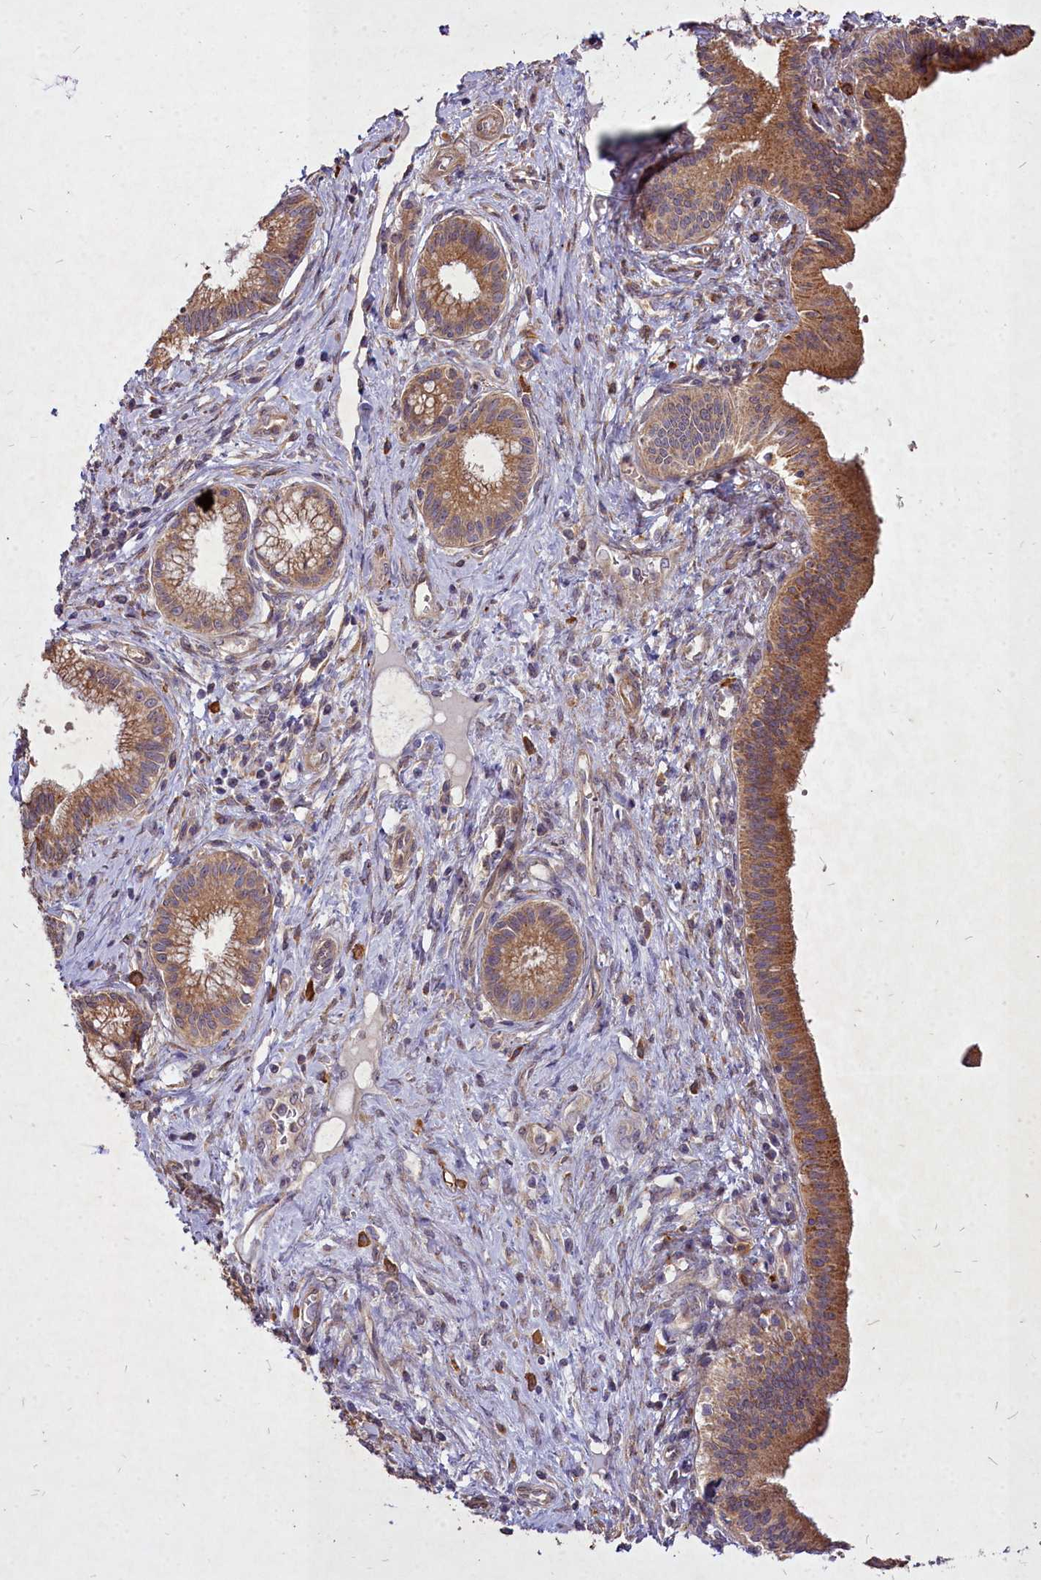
{"staining": {"intensity": "moderate", "quantity": ">75%", "location": "cytoplasmic/membranous"}, "tissue": "pancreatic cancer", "cell_type": "Tumor cells", "image_type": "cancer", "snomed": [{"axis": "morphology", "description": "Adenocarcinoma, NOS"}, {"axis": "topography", "description": "Pancreas"}], "caption": "Brown immunohistochemical staining in adenocarcinoma (pancreatic) shows moderate cytoplasmic/membranous positivity in about >75% of tumor cells.", "gene": "SKA1", "patient": {"sex": "male", "age": 72}}